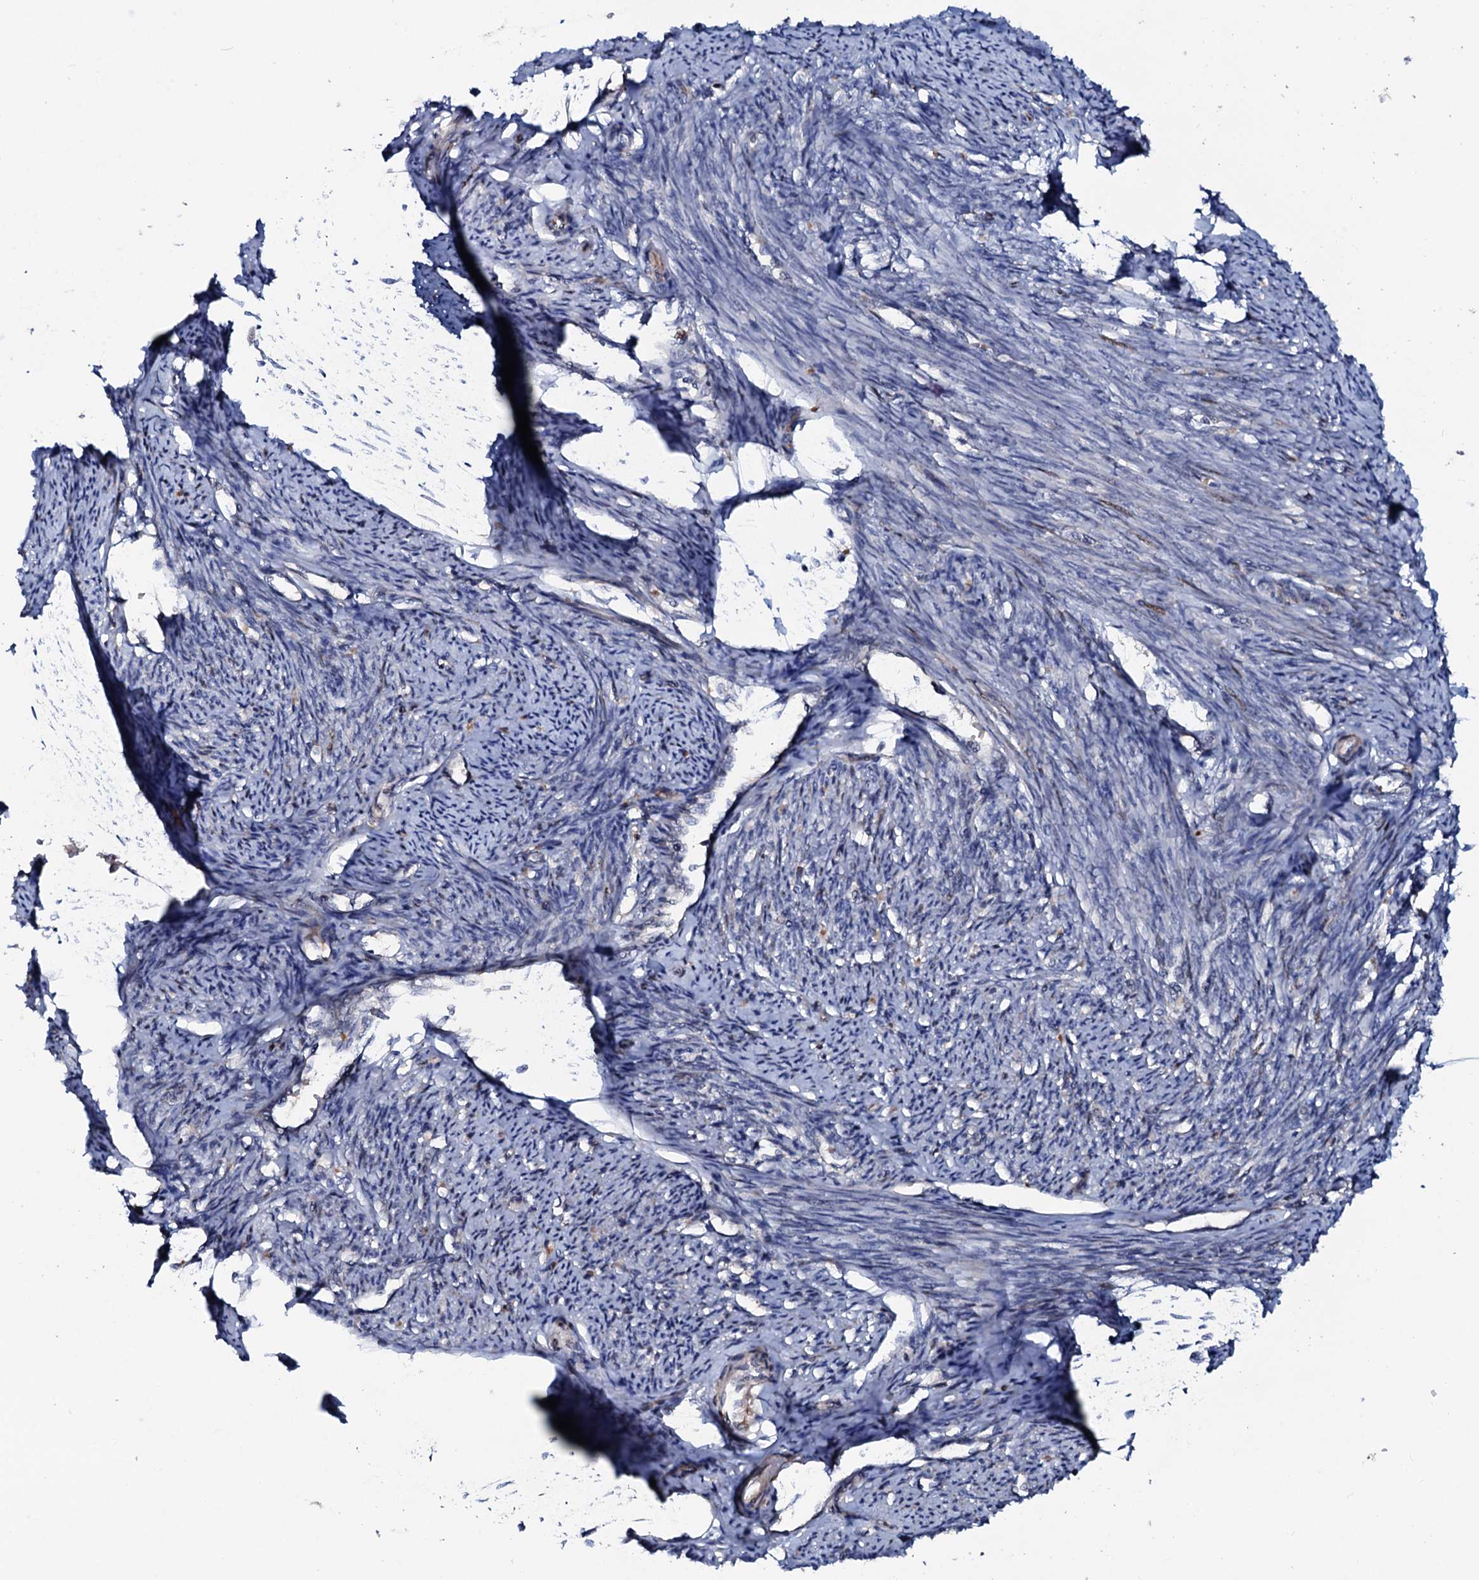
{"staining": {"intensity": "weak", "quantity": "25%-75%", "location": "cytoplasmic/membranous"}, "tissue": "smooth muscle", "cell_type": "Smooth muscle cells", "image_type": "normal", "snomed": [{"axis": "morphology", "description": "Normal tissue, NOS"}, {"axis": "topography", "description": "Smooth muscle"}, {"axis": "topography", "description": "Uterus"}], "caption": "Immunohistochemical staining of benign human smooth muscle demonstrates weak cytoplasmic/membranous protein staining in approximately 25%-75% of smooth muscle cells. Using DAB (3,3'-diaminobenzidine) (brown) and hematoxylin (blue) stains, captured at high magnification using brightfield microscopy.", "gene": "PPP1R3D", "patient": {"sex": "female", "age": 59}}